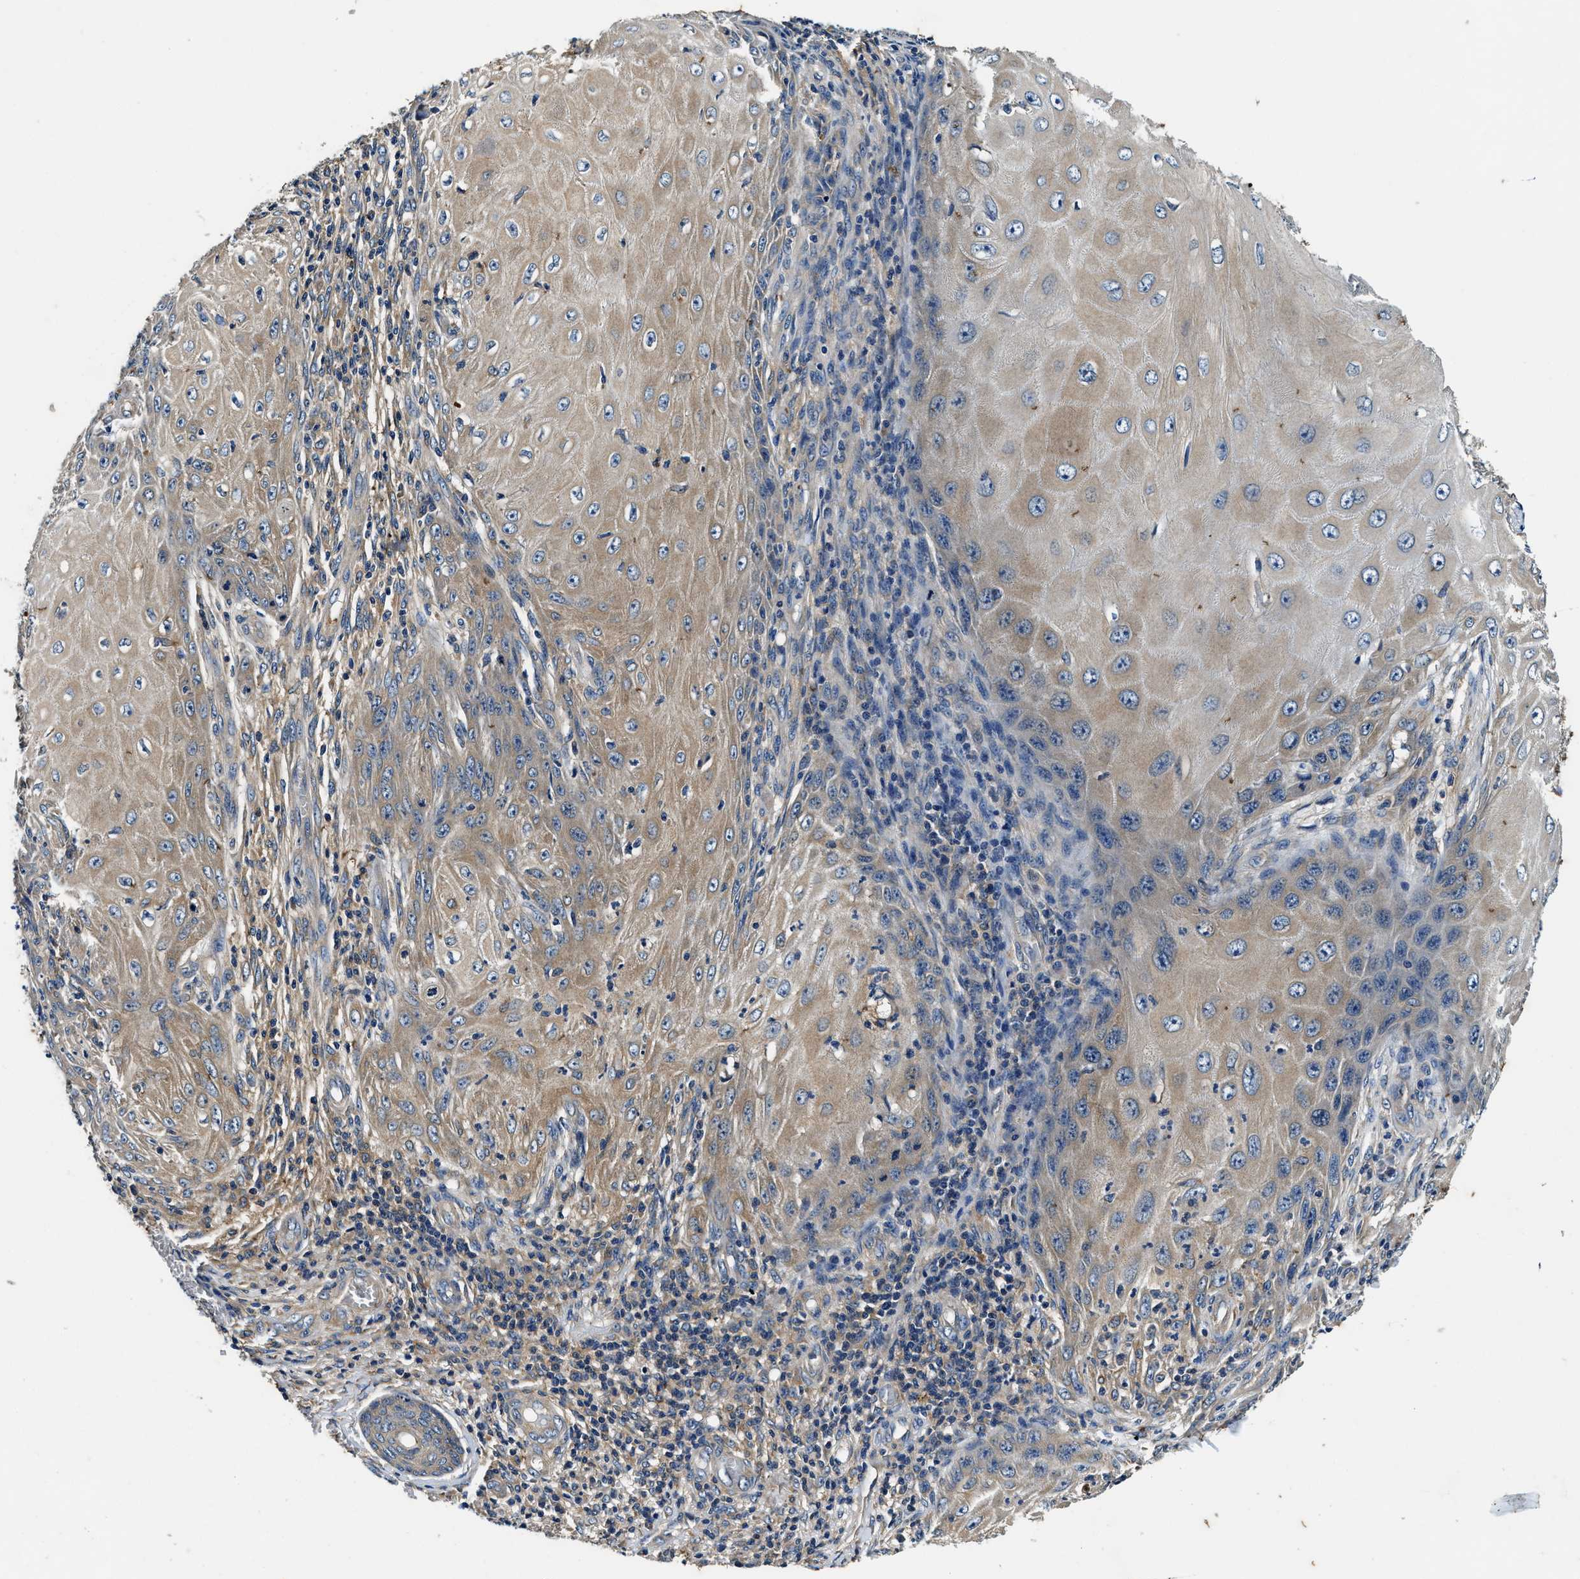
{"staining": {"intensity": "weak", "quantity": ">75%", "location": "cytoplasmic/membranous"}, "tissue": "skin cancer", "cell_type": "Tumor cells", "image_type": "cancer", "snomed": [{"axis": "morphology", "description": "Squamous cell carcinoma, NOS"}, {"axis": "topography", "description": "Skin"}], "caption": "Tumor cells display low levels of weak cytoplasmic/membranous staining in approximately >75% of cells in skin squamous cell carcinoma. The protein of interest is shown in brown color, while the nuclei are stained blue.", "gene": "PI4KB", "patient": {"sex": "female", "age": 73}}